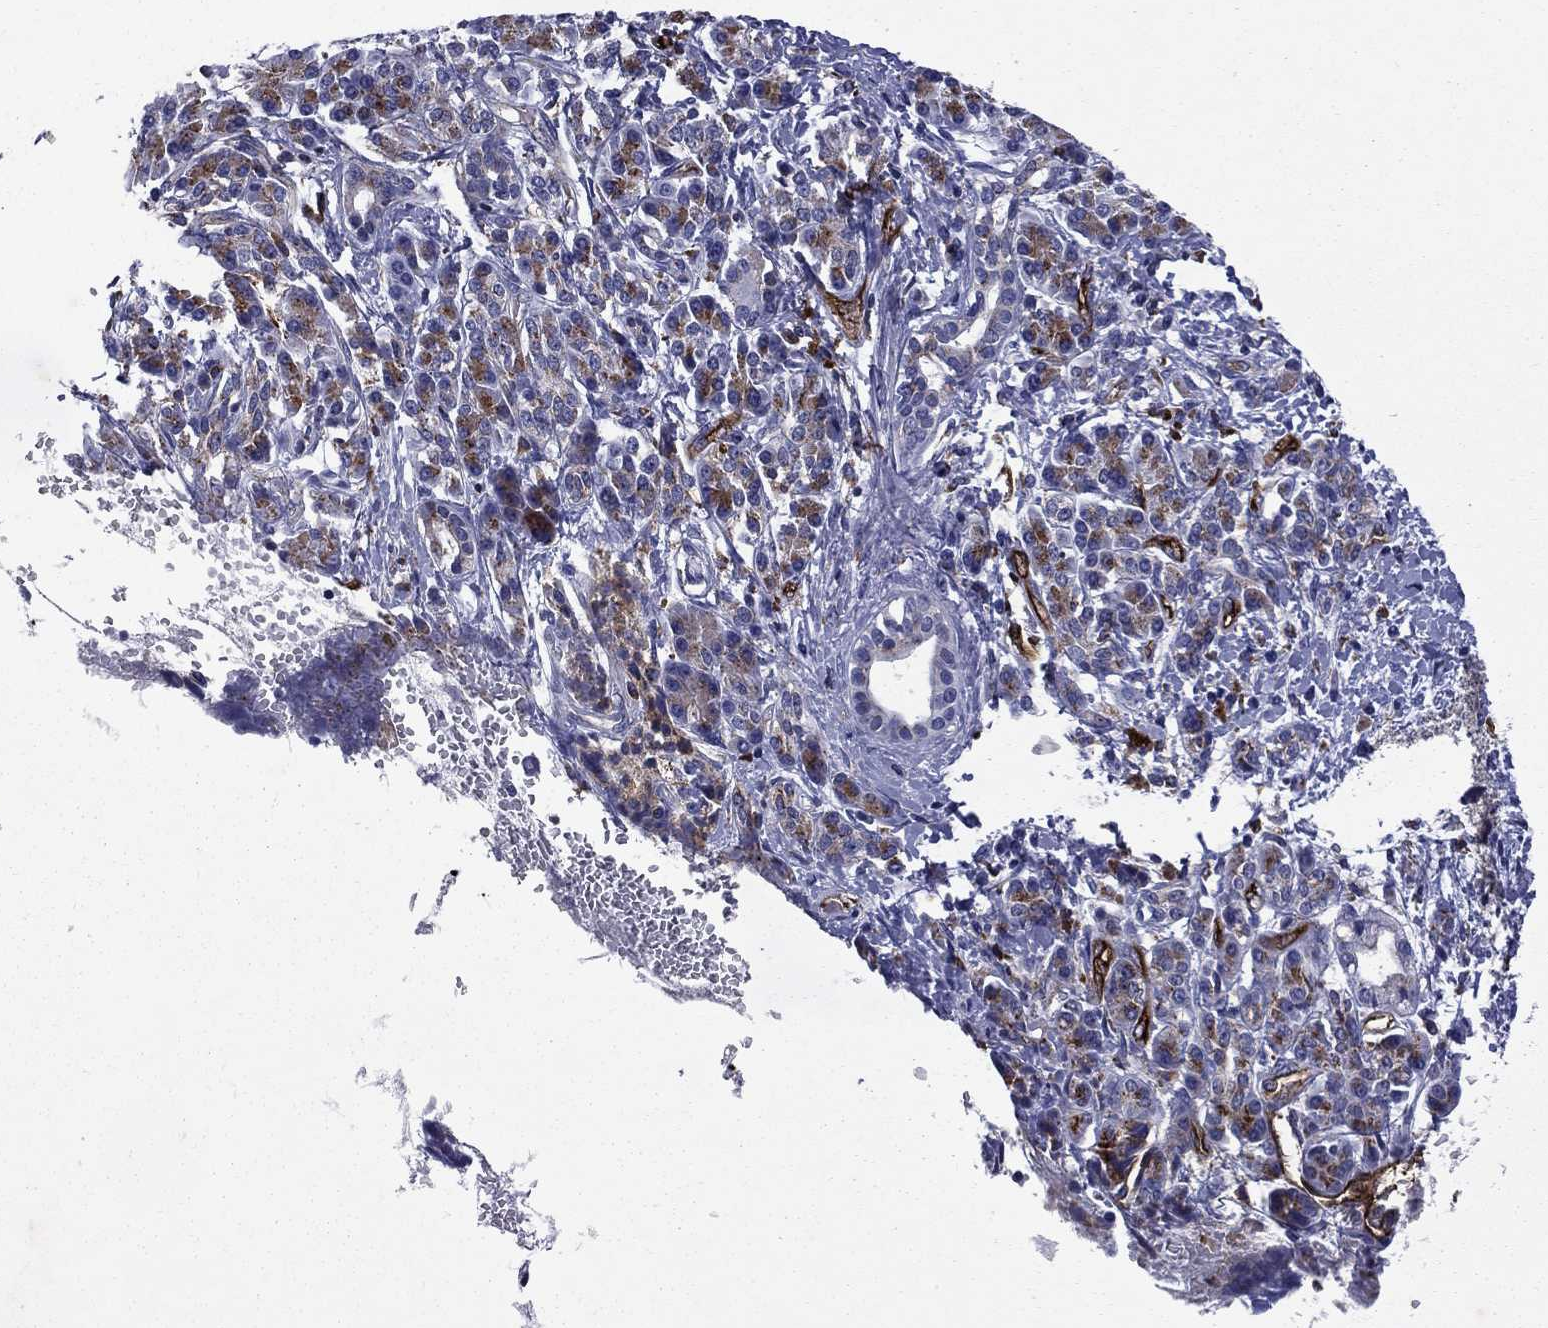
{"staining": {"intensity": "strong", "quantity": "<25%", "location": "cytoplasmic/membranous"}, "tissue": "pancreatic cancer", "cell_type": "Tumor cells", "image_type": "cancer", "snomed": [{"axis": "morphology", "description": "Adenocarcinoma, NOS"}, {"axis": "topography", "description": "Pancreas"}], "caption": "Pancreatic cancer stained for a protein exhibits strong cytoplasmic/membranous positivity in tumor cells. The staining is performed using DAB (3,3'-diaminobenzidine) brown chromogen to label protein expression. The nuclei are counter-stained blue using hematoxylin.", "gene": "MADCAM1", "patient": {"sex": "female", "age": 56}}